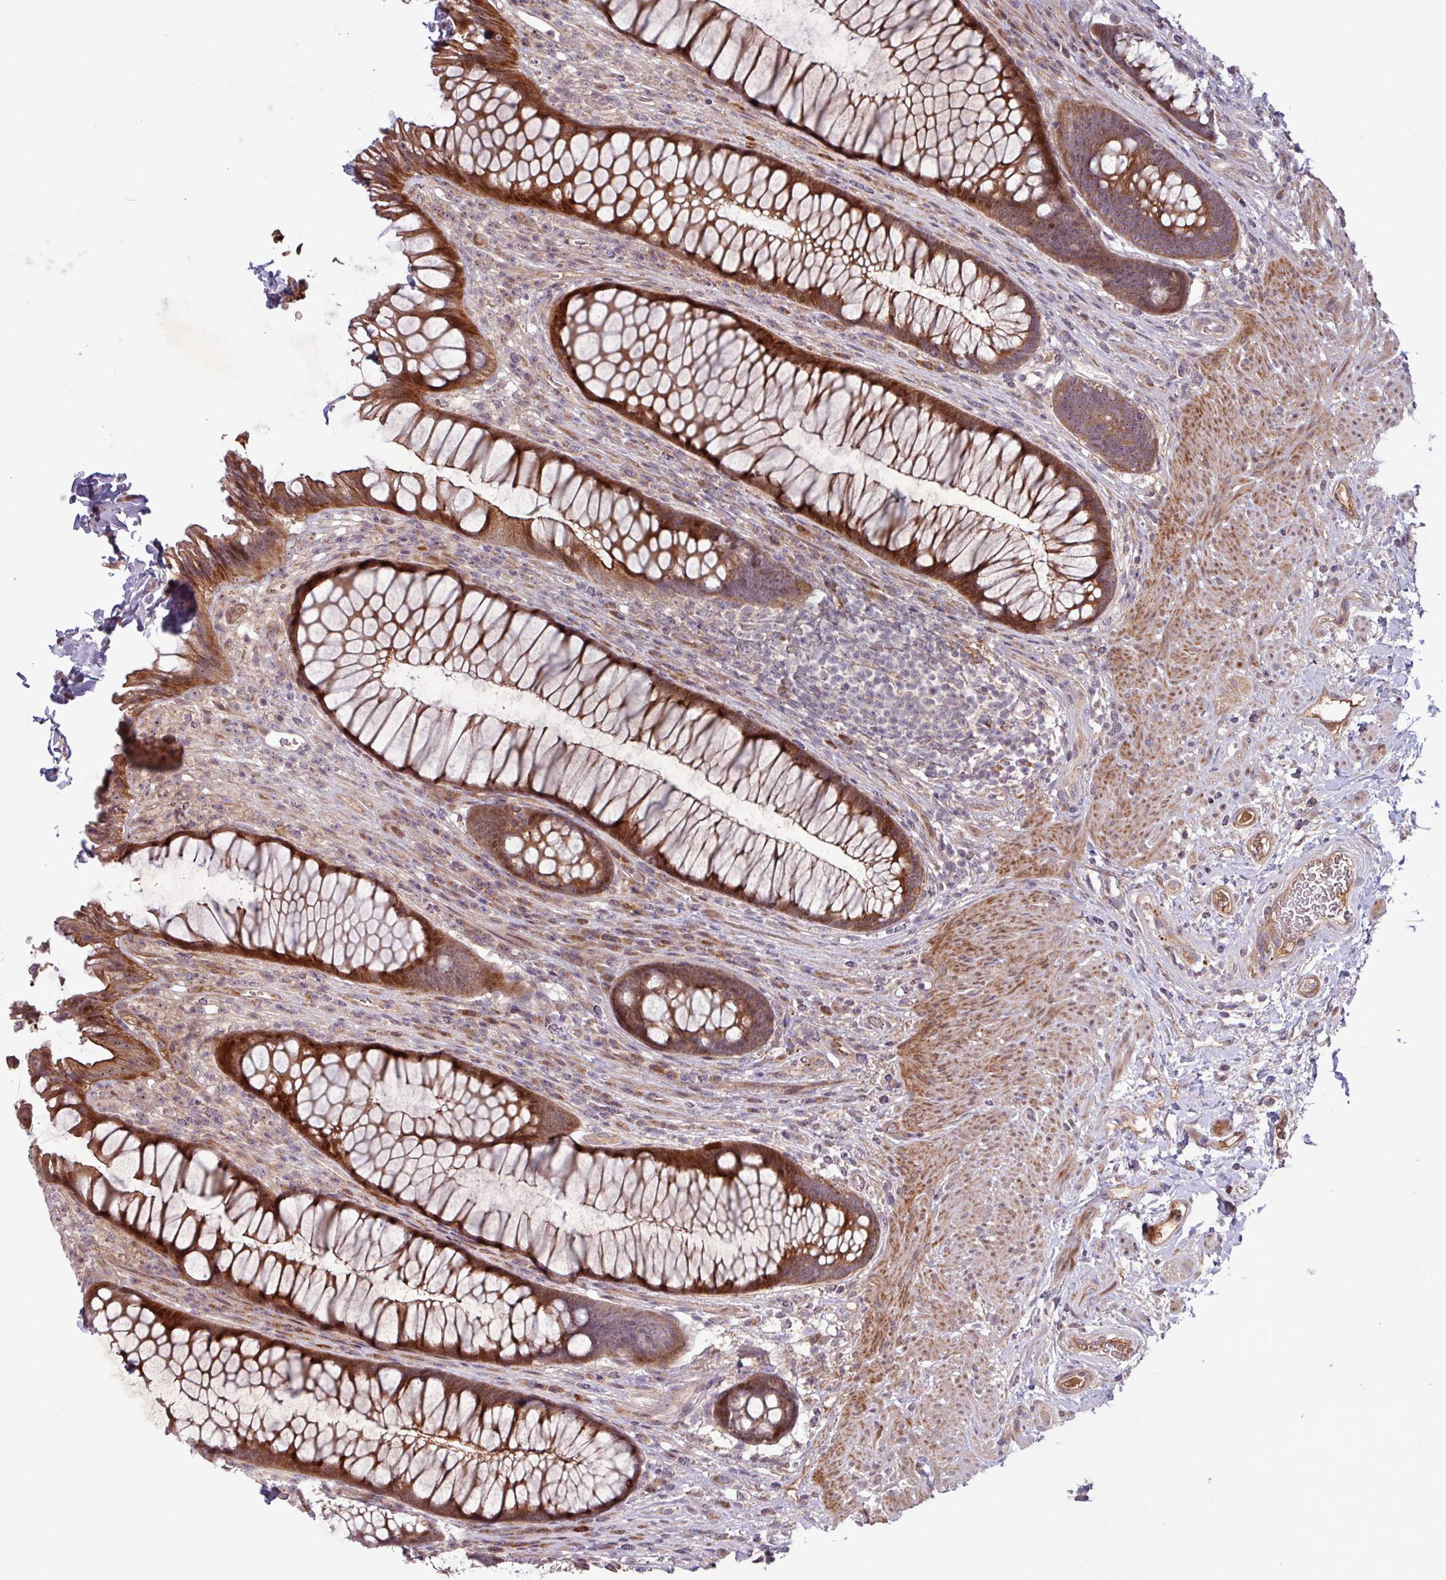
{"staining": {"intensity": "strong", "quantity": ">75%", "location": "cytoplasmic/membranous"}, "tissue": "rectum", "cell_type": "Glandular cells", "image_type": "normal", "snomed": [{"axis": "morphology", "description": "Normal tissue, NOS"}, {"axis": "topography", "description": "Smooth muscle"}, {"axis": "topography", "description": "Rectum"}], "caption": "DAB immunohistochemical staining of normal rectum exhibits strong cytoplasmic/membranous protein staining in about >75% of glandular cells.", "gene": "TNFSF12", "patient": {"sex": "male", "age": 53}}